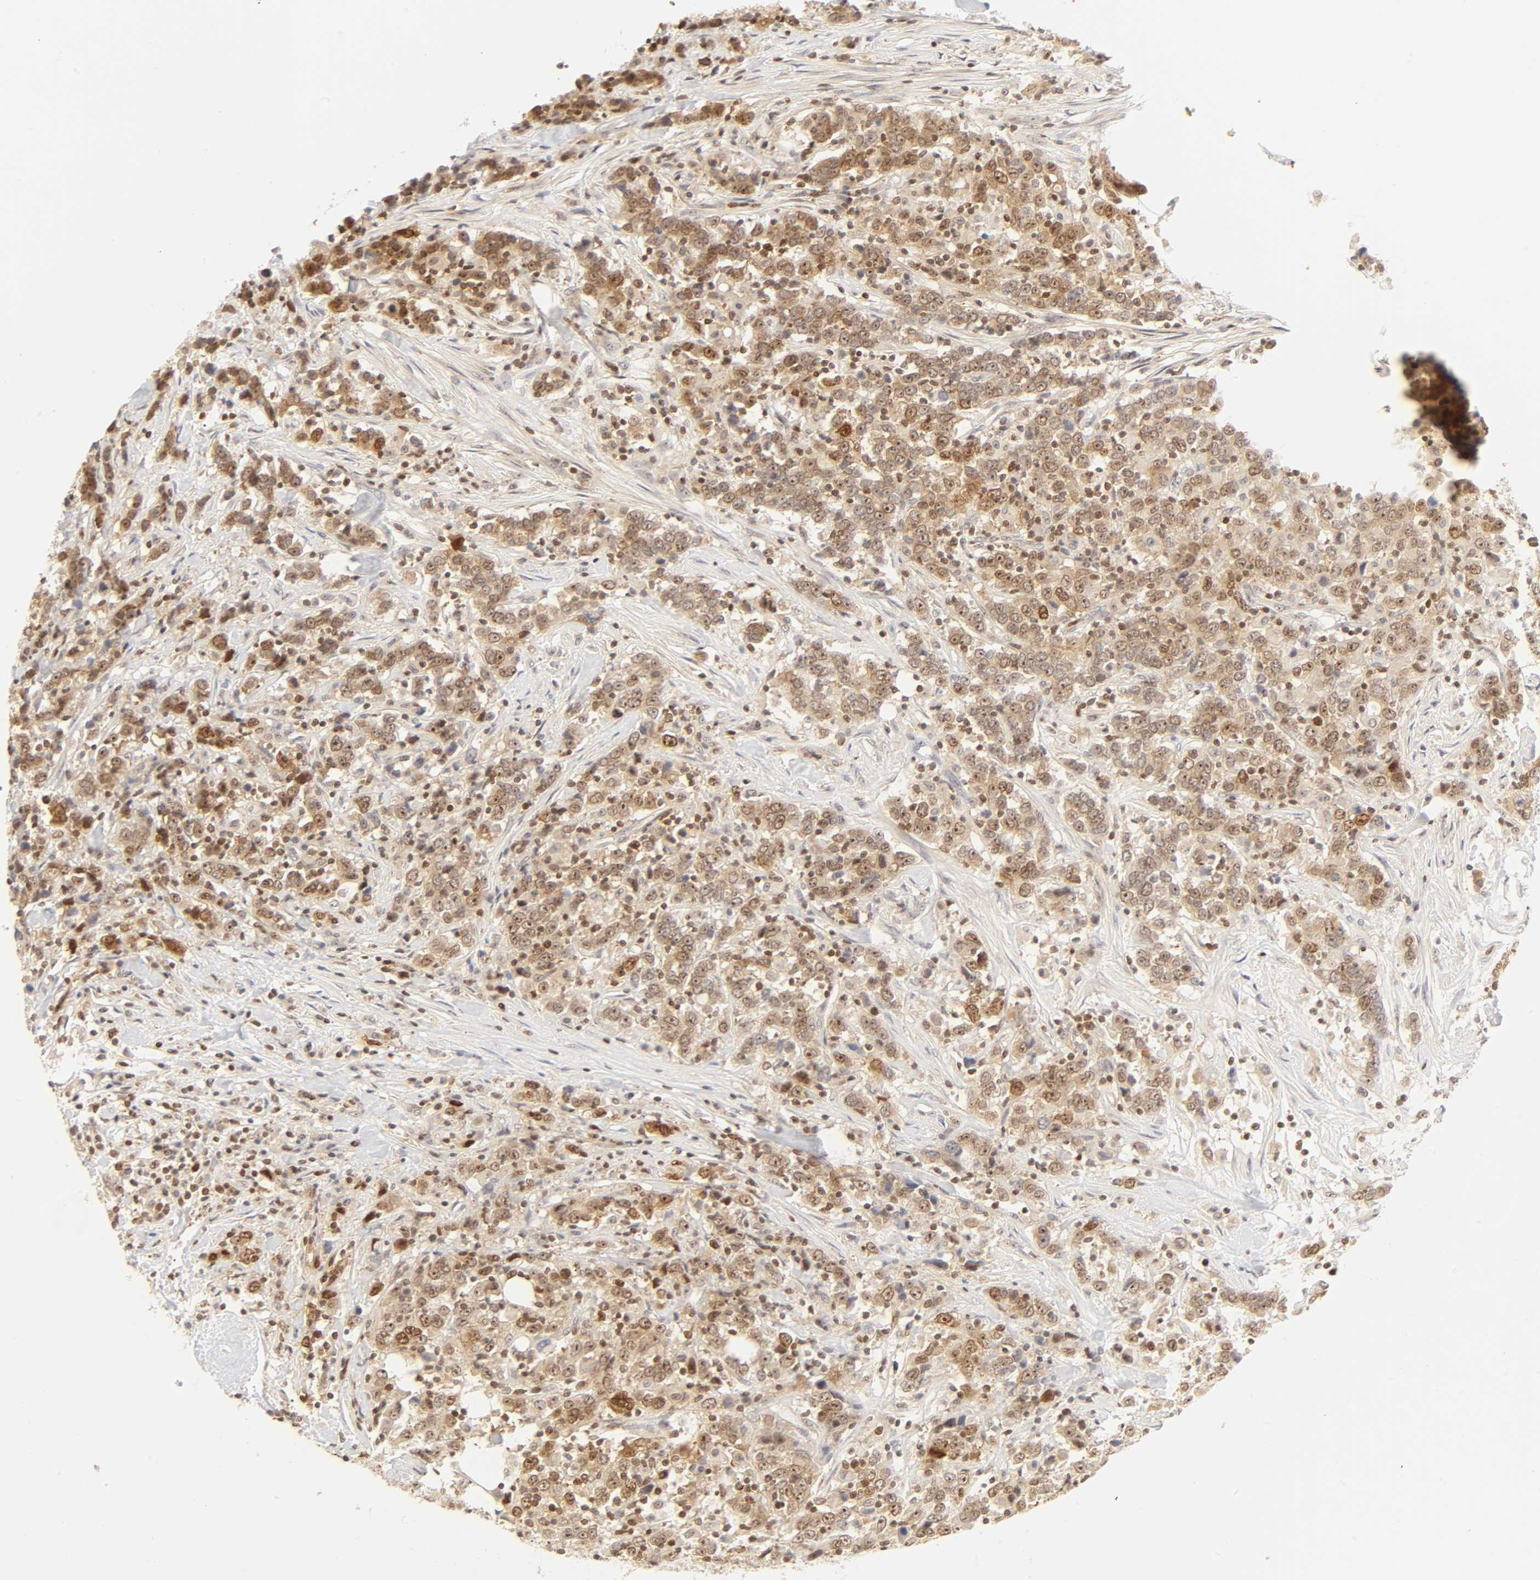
{"staining": {"intensity": "strong", "quantity": ">75%", "location": "cytoplasmic/membranous,nuclear"}, "tissue": "urothelial cancer", "cell_type": "Tumor cells", "image_type": "cancer", "snomed": [{"axis": "morphology", "description": "Urothelial carcinoma, High grade"}, {"axis": "topography", "description": "Urinary bladder"}], "caption": "Immunohistochemistry (IHC) image of neoplastic tissue: human urothelial carcinoma (high-grade) stained using immunohistochemistry displays high levels of strong protein expression localized specifically in the cytoplasmic/membranous and nuclear of tumor cells, appearing as a cytoplasmic/membranous and nuclear brown color.", "gene": "KIF2A", "patient": {"sex": "male", "age": 61}}